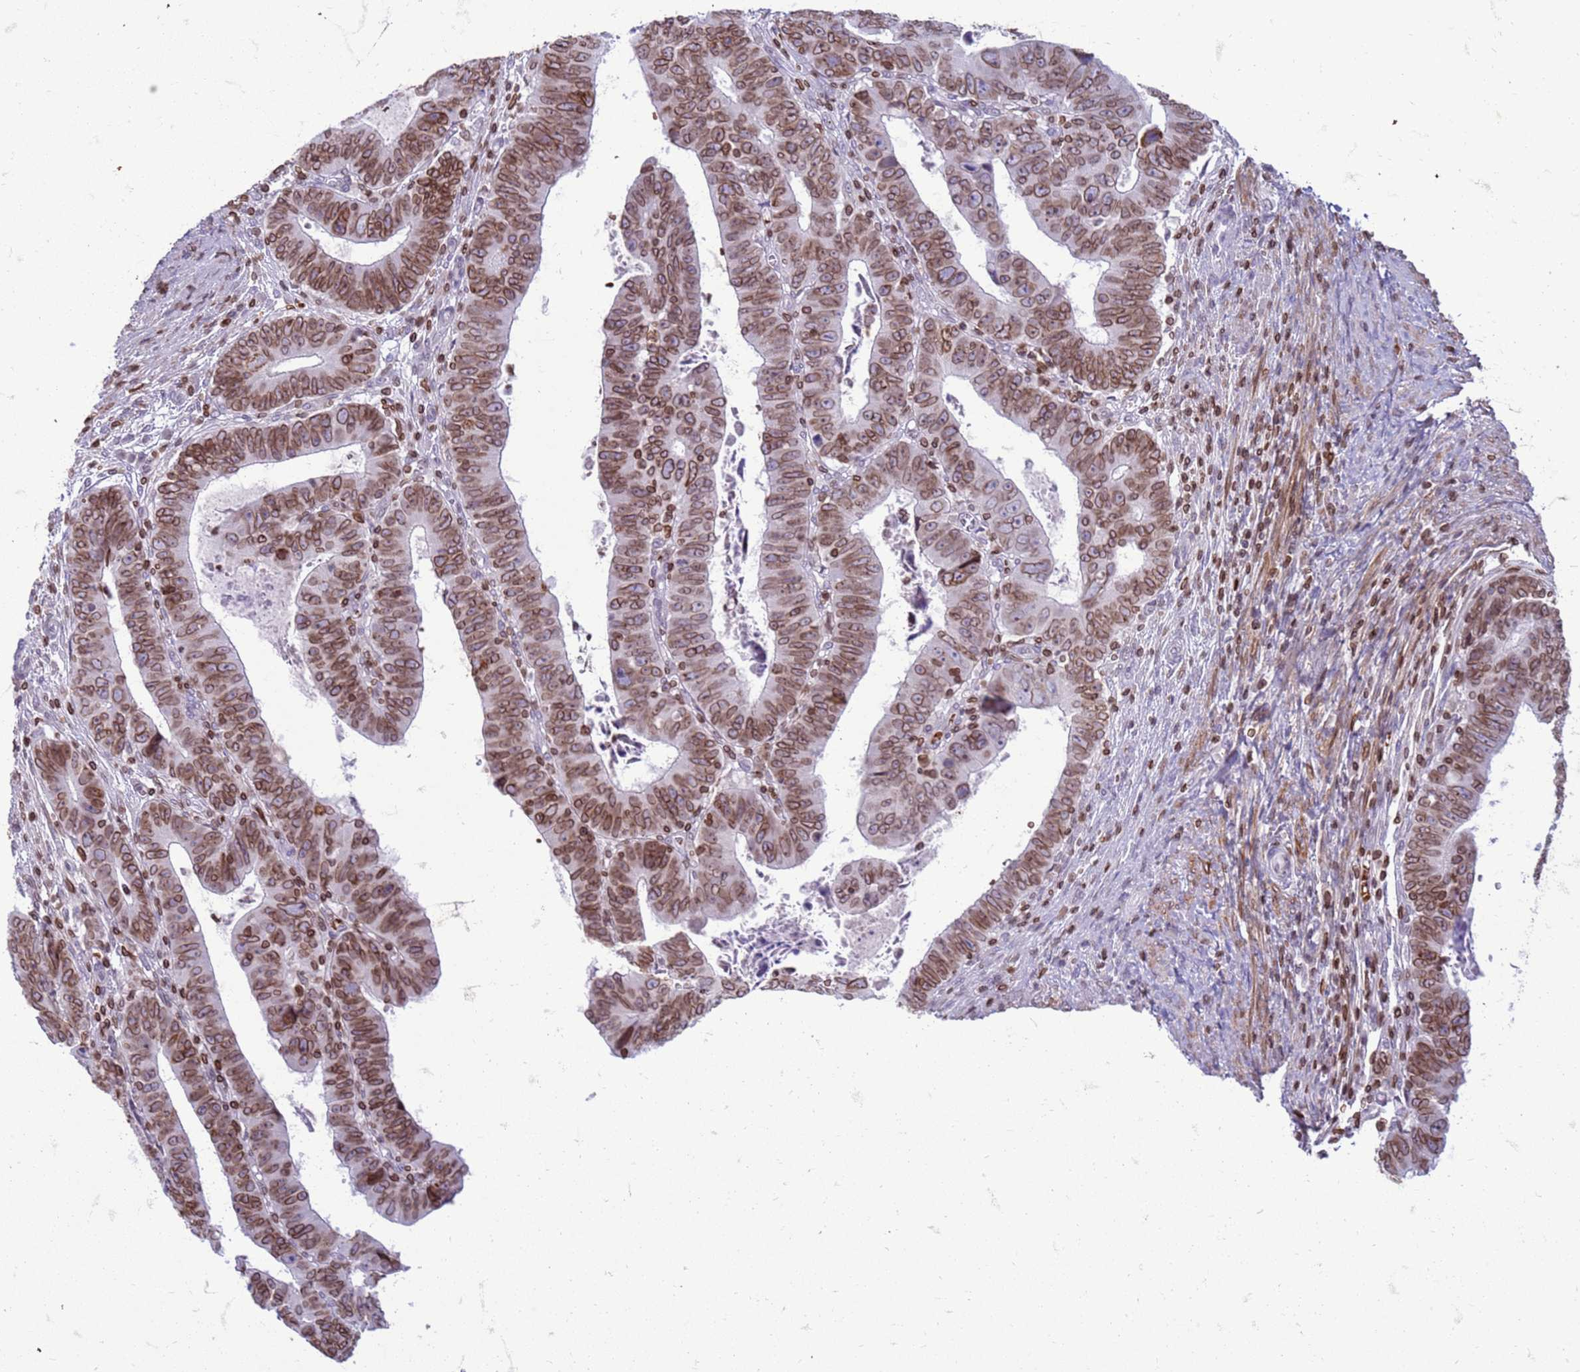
{"staining": {"intensity": "moderate", "quantity": ">75%", "location": "cytoplasmic/membranous,nuclear"}, "tissue": "colorectal cancer", "cell_type": "Tumor cells", "image_type": "cancer", "snomed": [{"axis": "morphology", "description": "Normal tissue, NOS"}, {"axis": "morphology", "description": "Adenocarcinoma, NOS"}, {"axis": "topography", "description": "Rectum"}], "caption": "High-magnification brightfield microscopy of adenocarcinoma (colorectal) stained with DAB (3,3'-diaminobenzidine) (brown) and counterstained with hematoxylin (blue). tumor cells exhibit moderate cytoplasmic/membranous and nuclear staining is present in approximately>75% of cells.", "gene": "METTL25B", "patient": {"sex": "female", "age": 65}}